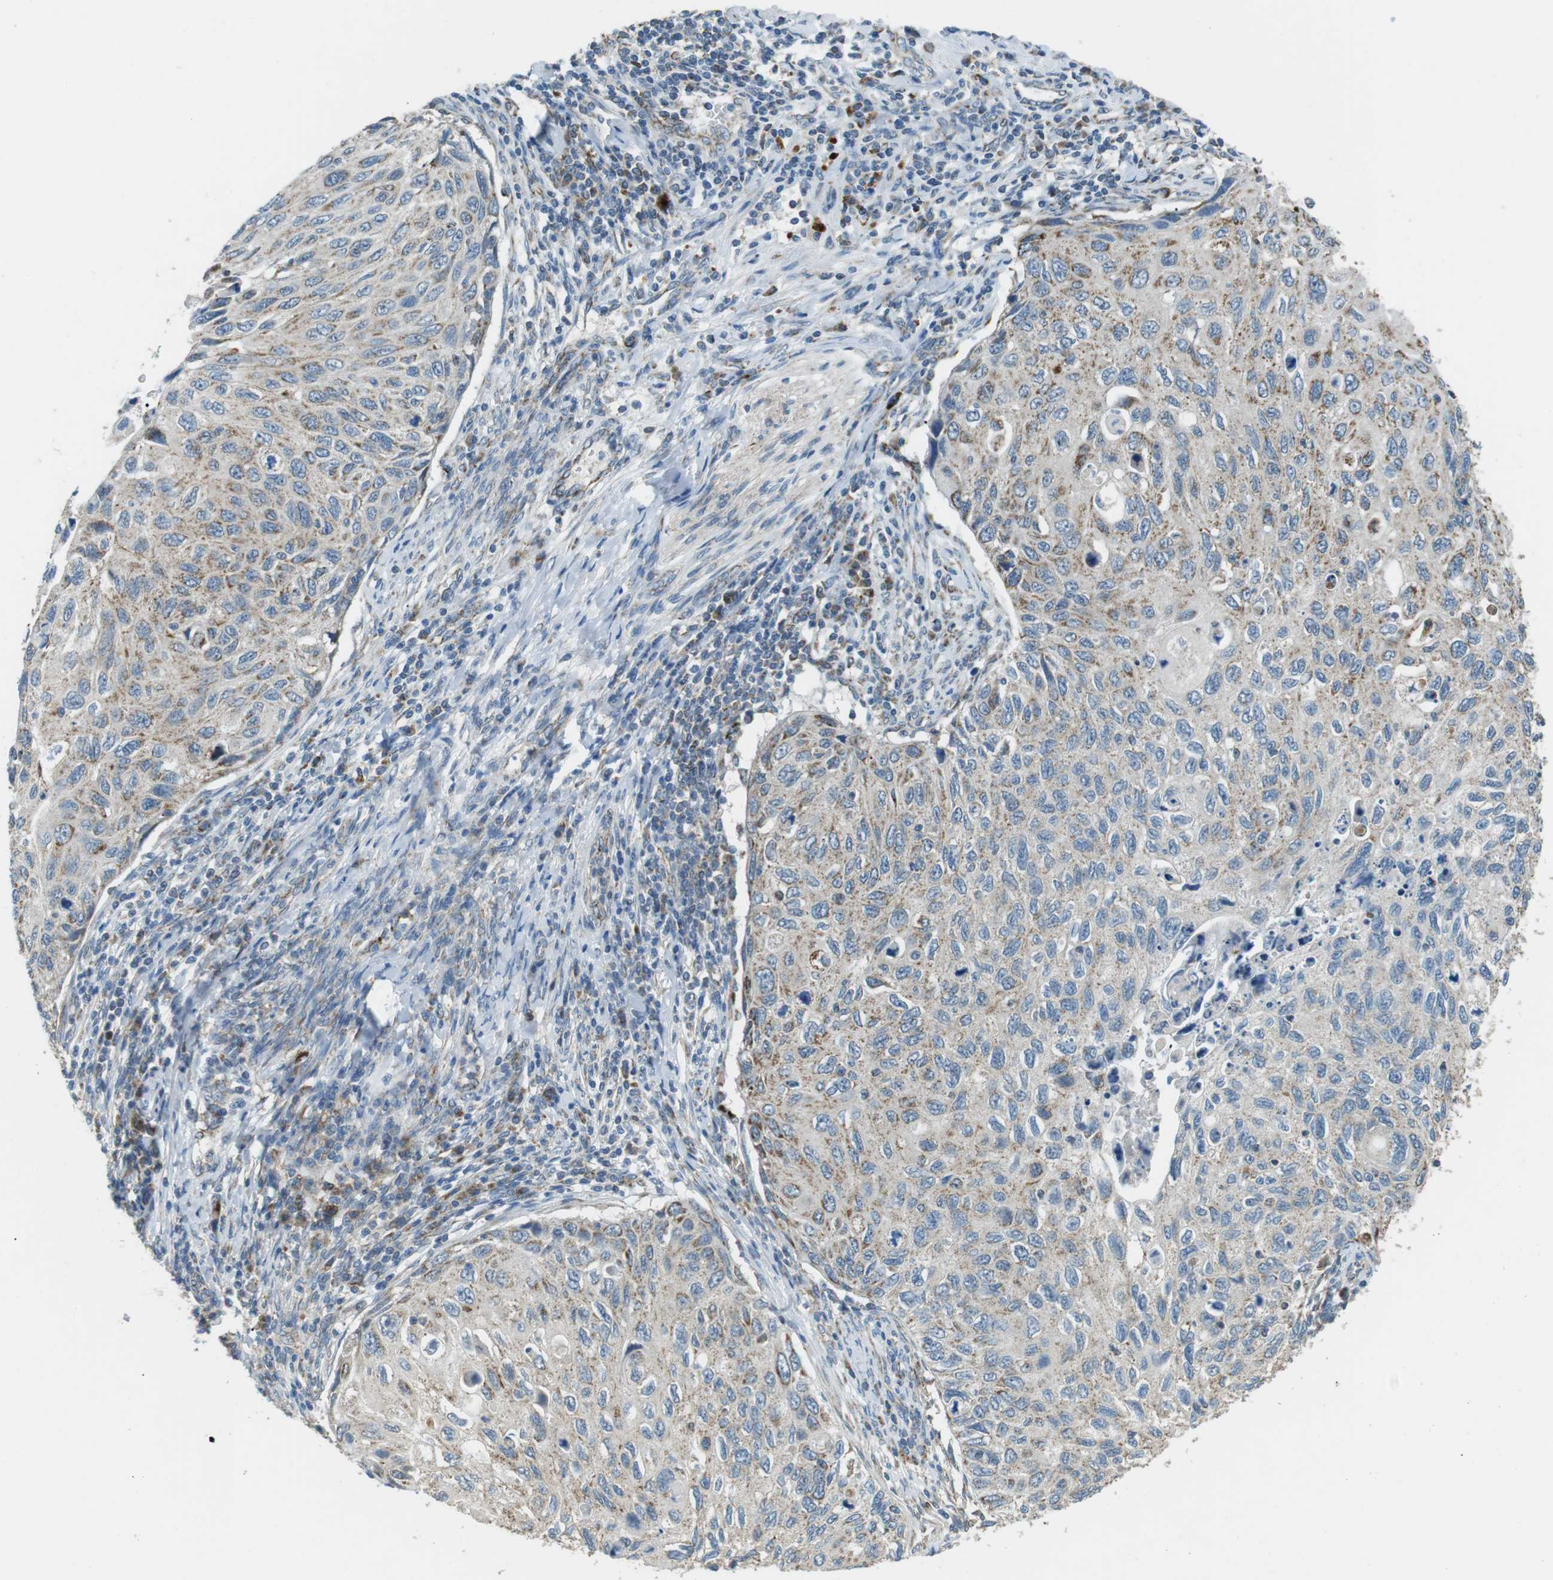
{"staining": {"intensity": "weak", "quantity": "25%-75%", "location": "cytoplasmic/membranous"}, "tissue": "cervical cancer", "cell_type": "Tumor cells", "image_type": "cancer", "snomed": [{"axis": "morphology", "description": "Squamous cell carcinoma, NOS"}, {"axis": "topography", "description": "Cervix"}], "caption": "This is an image of IHC staining of cervical cancer (squamous cell carcinoma), which shows weak staining in the cytoplasmic/membranous of tumor cells.", "gene": "BACE1", "patient": {"sex": "female", "age": 70}}